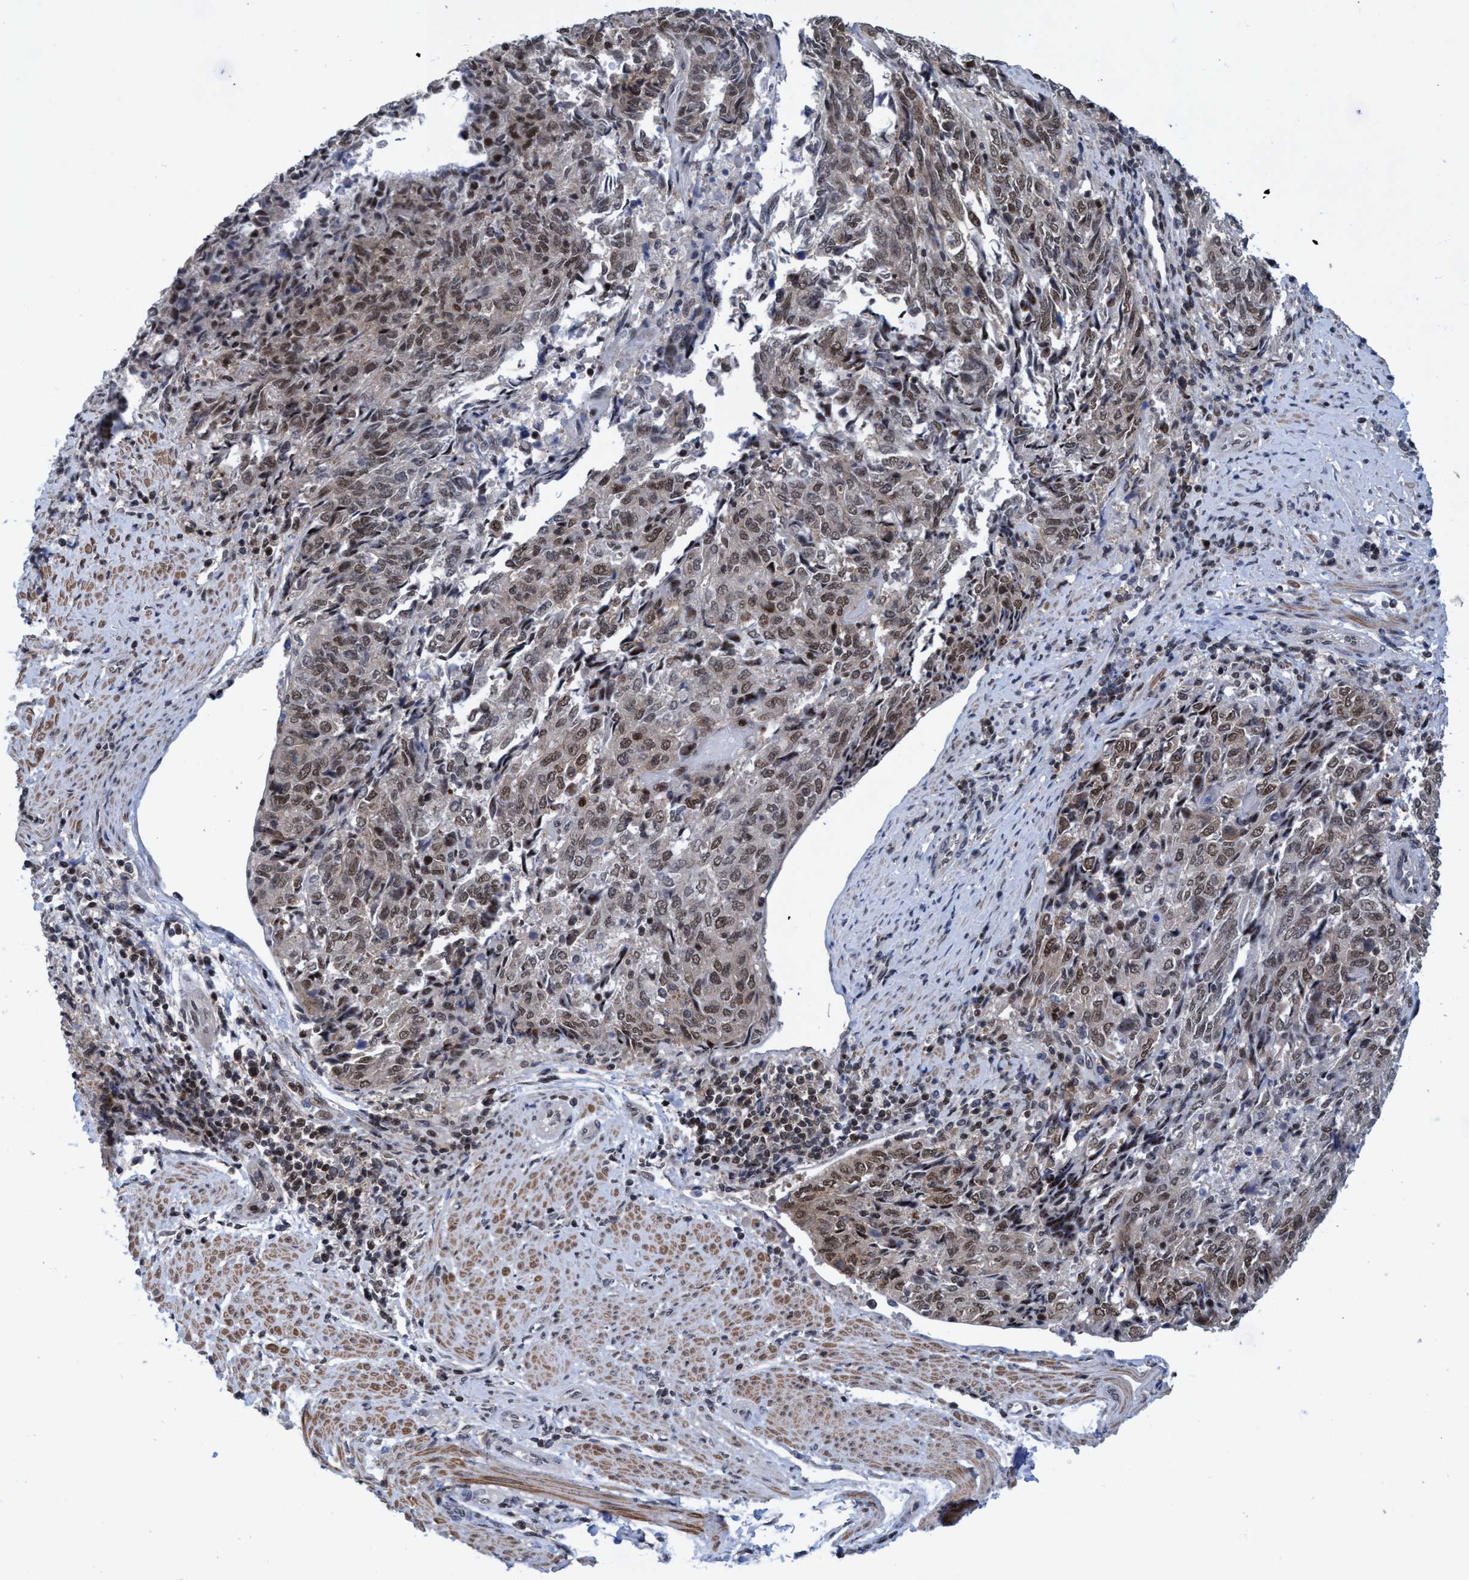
{"staining": {"intensity": "moderate", "quantity": ">75%", "location": "nuclear"}, "tissue": "endometrial cancer", "cell_type": "Tumor cells", "image_type": "cancer", "snomed": [{"axis": "morphology", "description": "Adenocarcinoma, NOS"}, {"axis": "topography", "description": "Endometrium"}], "caption": "Endometrial cancer (adenocarcinoma) stained for a protein (brown) demonstrates moderate nuclear positive positivity in about >75% of tumor cells.", "gene": "C9orf78", "patient": {"sex": "female", "age": 80}}